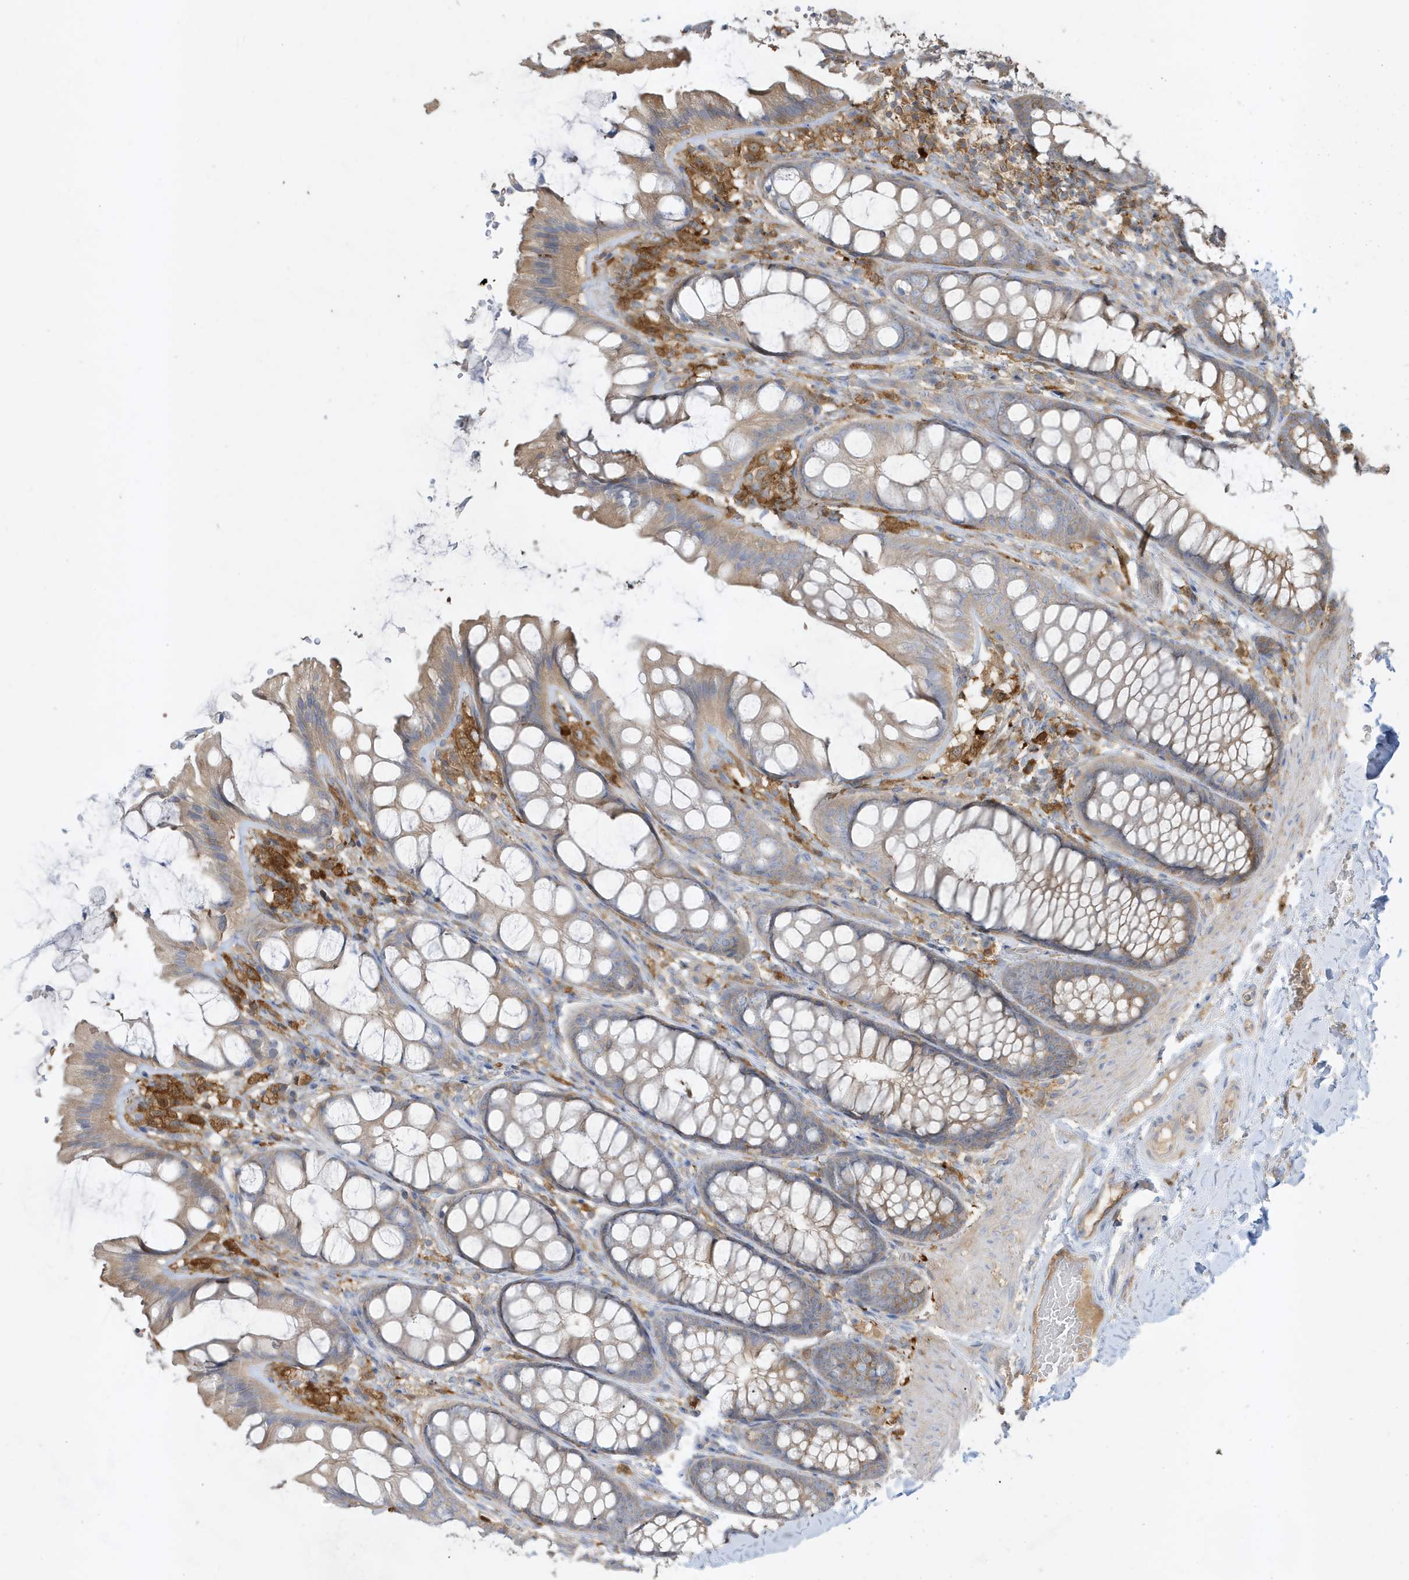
{"staining": {"intensity": "weak", "quantity": ">75%", "location": "cytoplasmic/membranous"}, "tissue": "colon", "cell_type": "Endothelial cells", "image_type": "normal", "snomed": [{"axis": "morphology", "description": "Normal tissue, NOS"}, {"axis": "topography", "description": "Colon"}], "caption": "A brown stain shows weak cytoplasmic/membranous expression of a protein in endothelial cells of normal colon. (brown staining indicates protein expression, while blue staining denotes nuclei).", "gene": "ABTB1", "patient": {"sex": "male", "age": 47}}